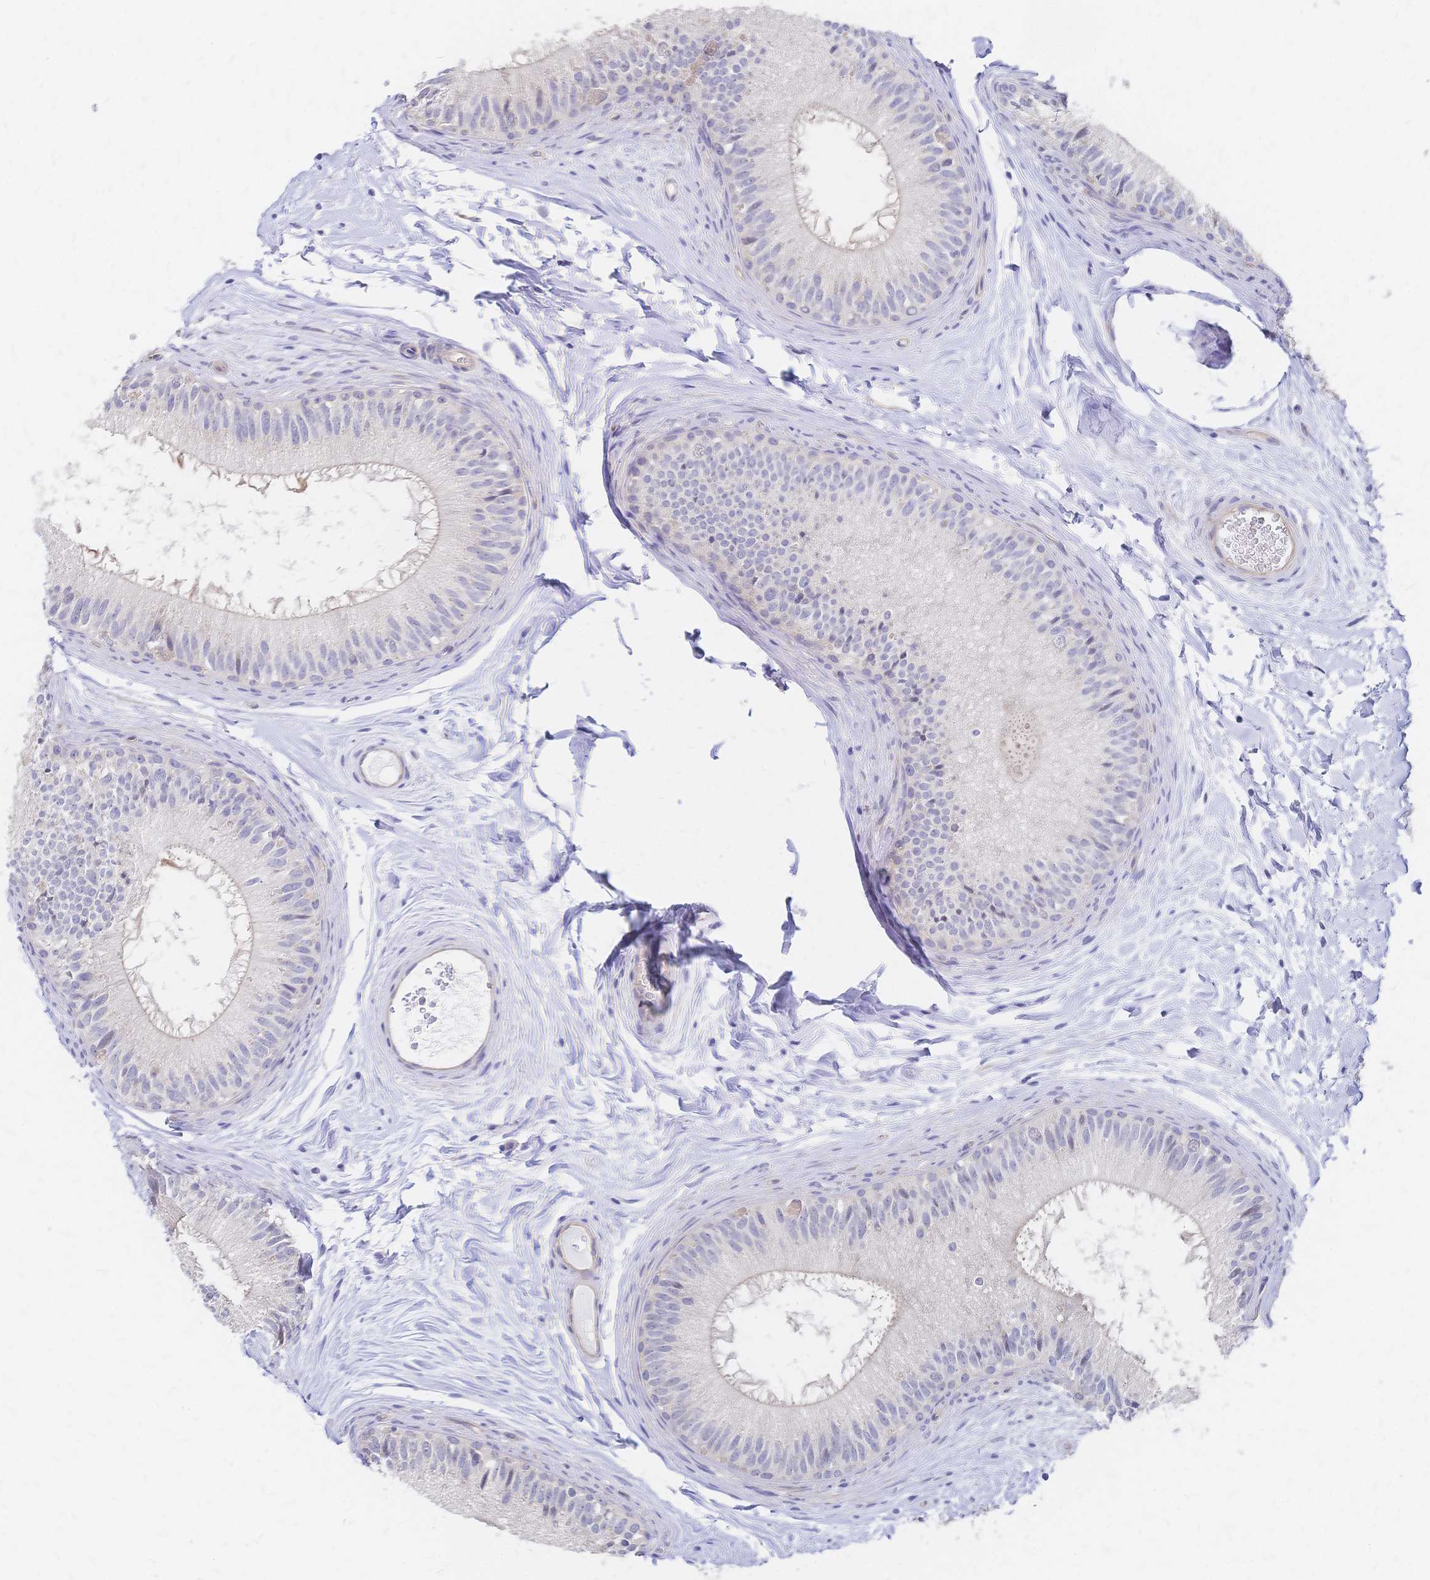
{"staining": {"intensity": "moderate", "quantity": "25%-75%", "location": "cytoplasmic/membranous"}, "tissue": "epididymis", "cell_type": "Glandular cells", "image_type": "normal", "snomed": [{"axis": "morphology", "description": "Normal tissue, NOS"}, {"axis": "topography", "description": "Epididymis"}], "caption": "A micrograph showing moderate cytoplasmic/membranous positivity in approximately 25%-75% of glandular cells in unremarkable epididymis, as visualized by brown immunohistochemical staining.", "gene": "SLC5A1", "patient": {"sex": "male", "age": 44}}